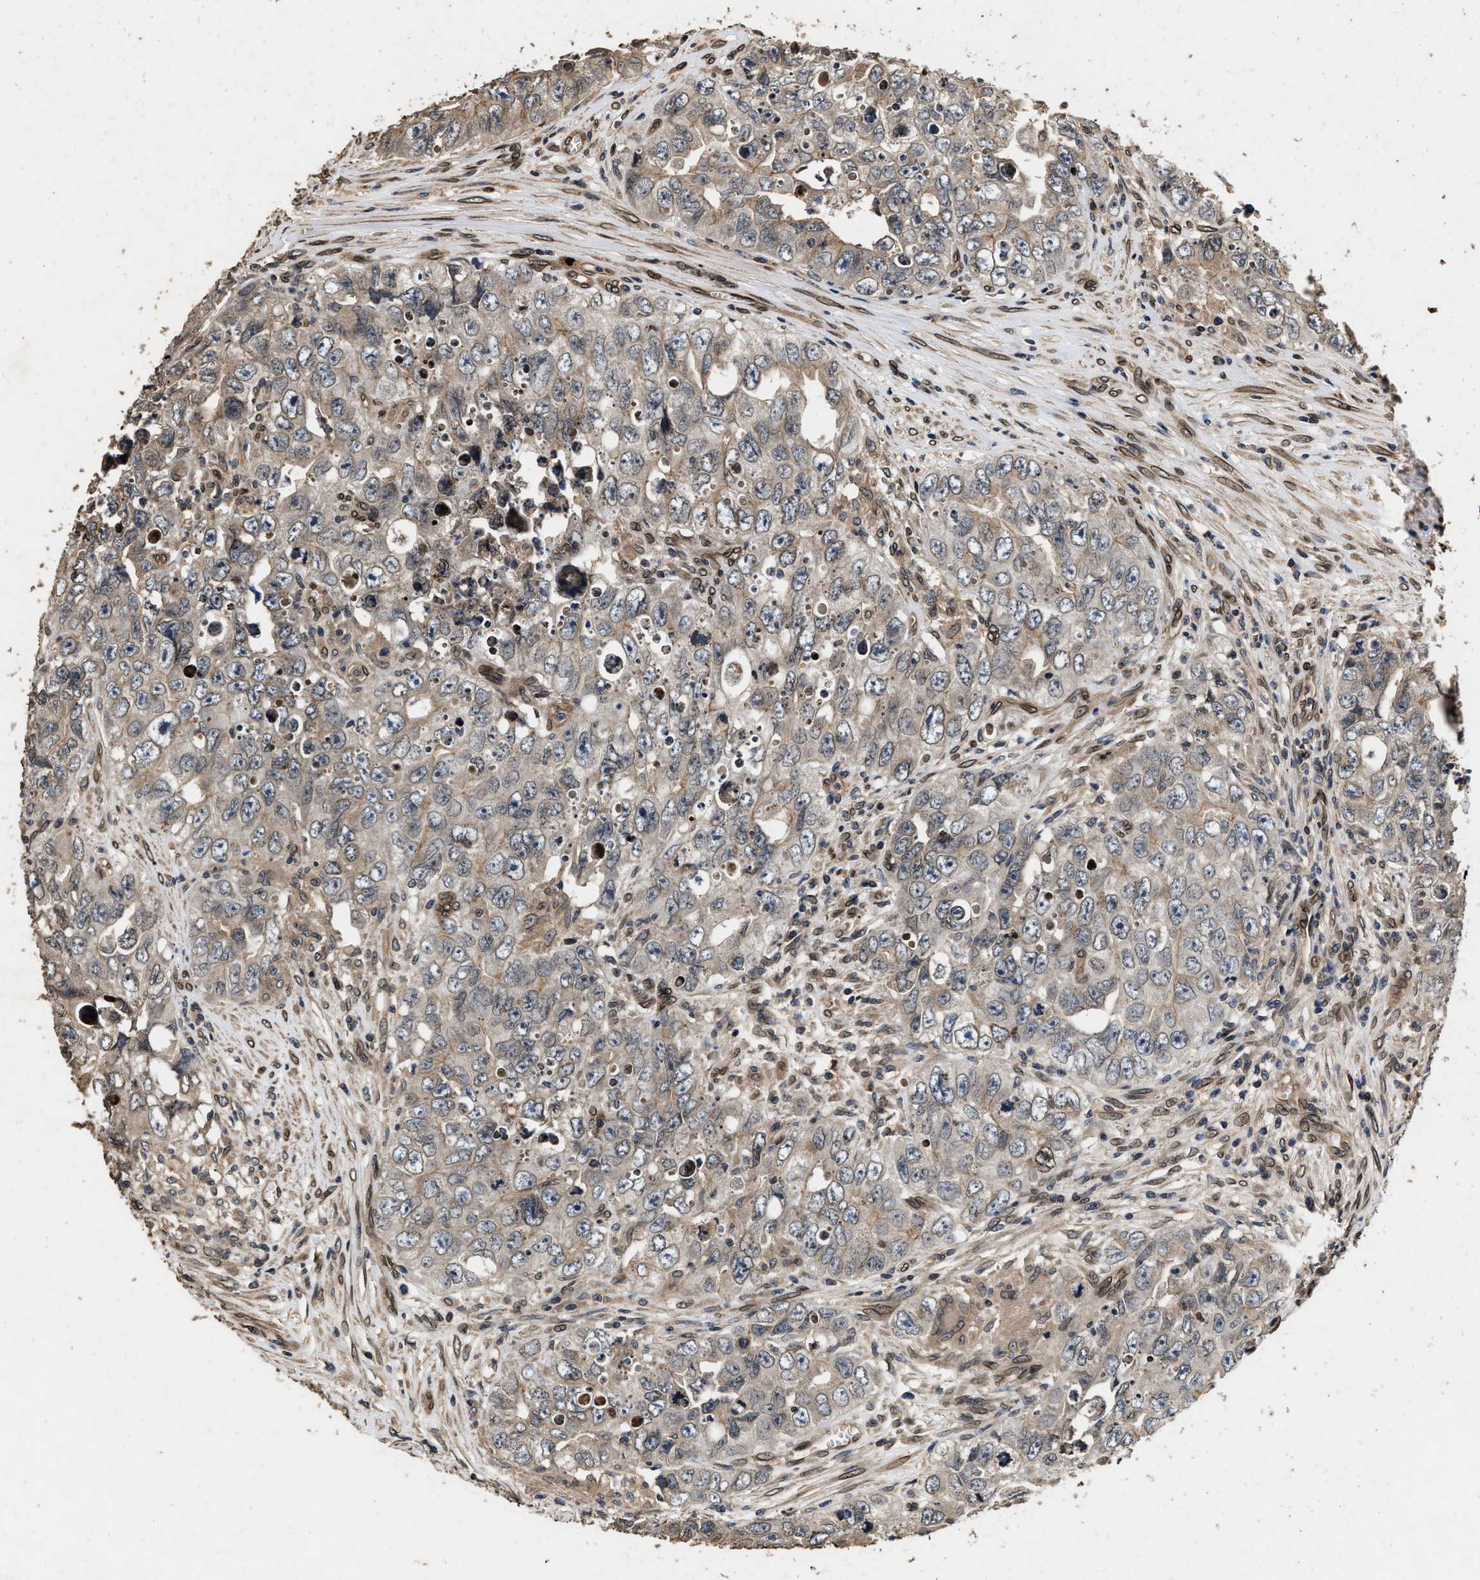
{"staining": {"intensity": "weak", "quantity": ">75%", "location": "cytoplasmic/membranous"}, "tissue": "testis cancer", "cell_type": "Tumor cells", "image_type": "cancer", "snomed": [{"axis": "morphology", "description": "Seminoma, NOS"}, {"axis": "morphology", "description": "Carcinoma, Embryonal, NOS"}, {"axis": "topography", "description": "Testis"}], "caption": "Protein staining reveals weak cytoplasmic/membranous expression in about >75% of tumor cells in testis embryonal carcinoma.", "gene": "ACCS", "patient": {"sex": "male", "age": 43}}